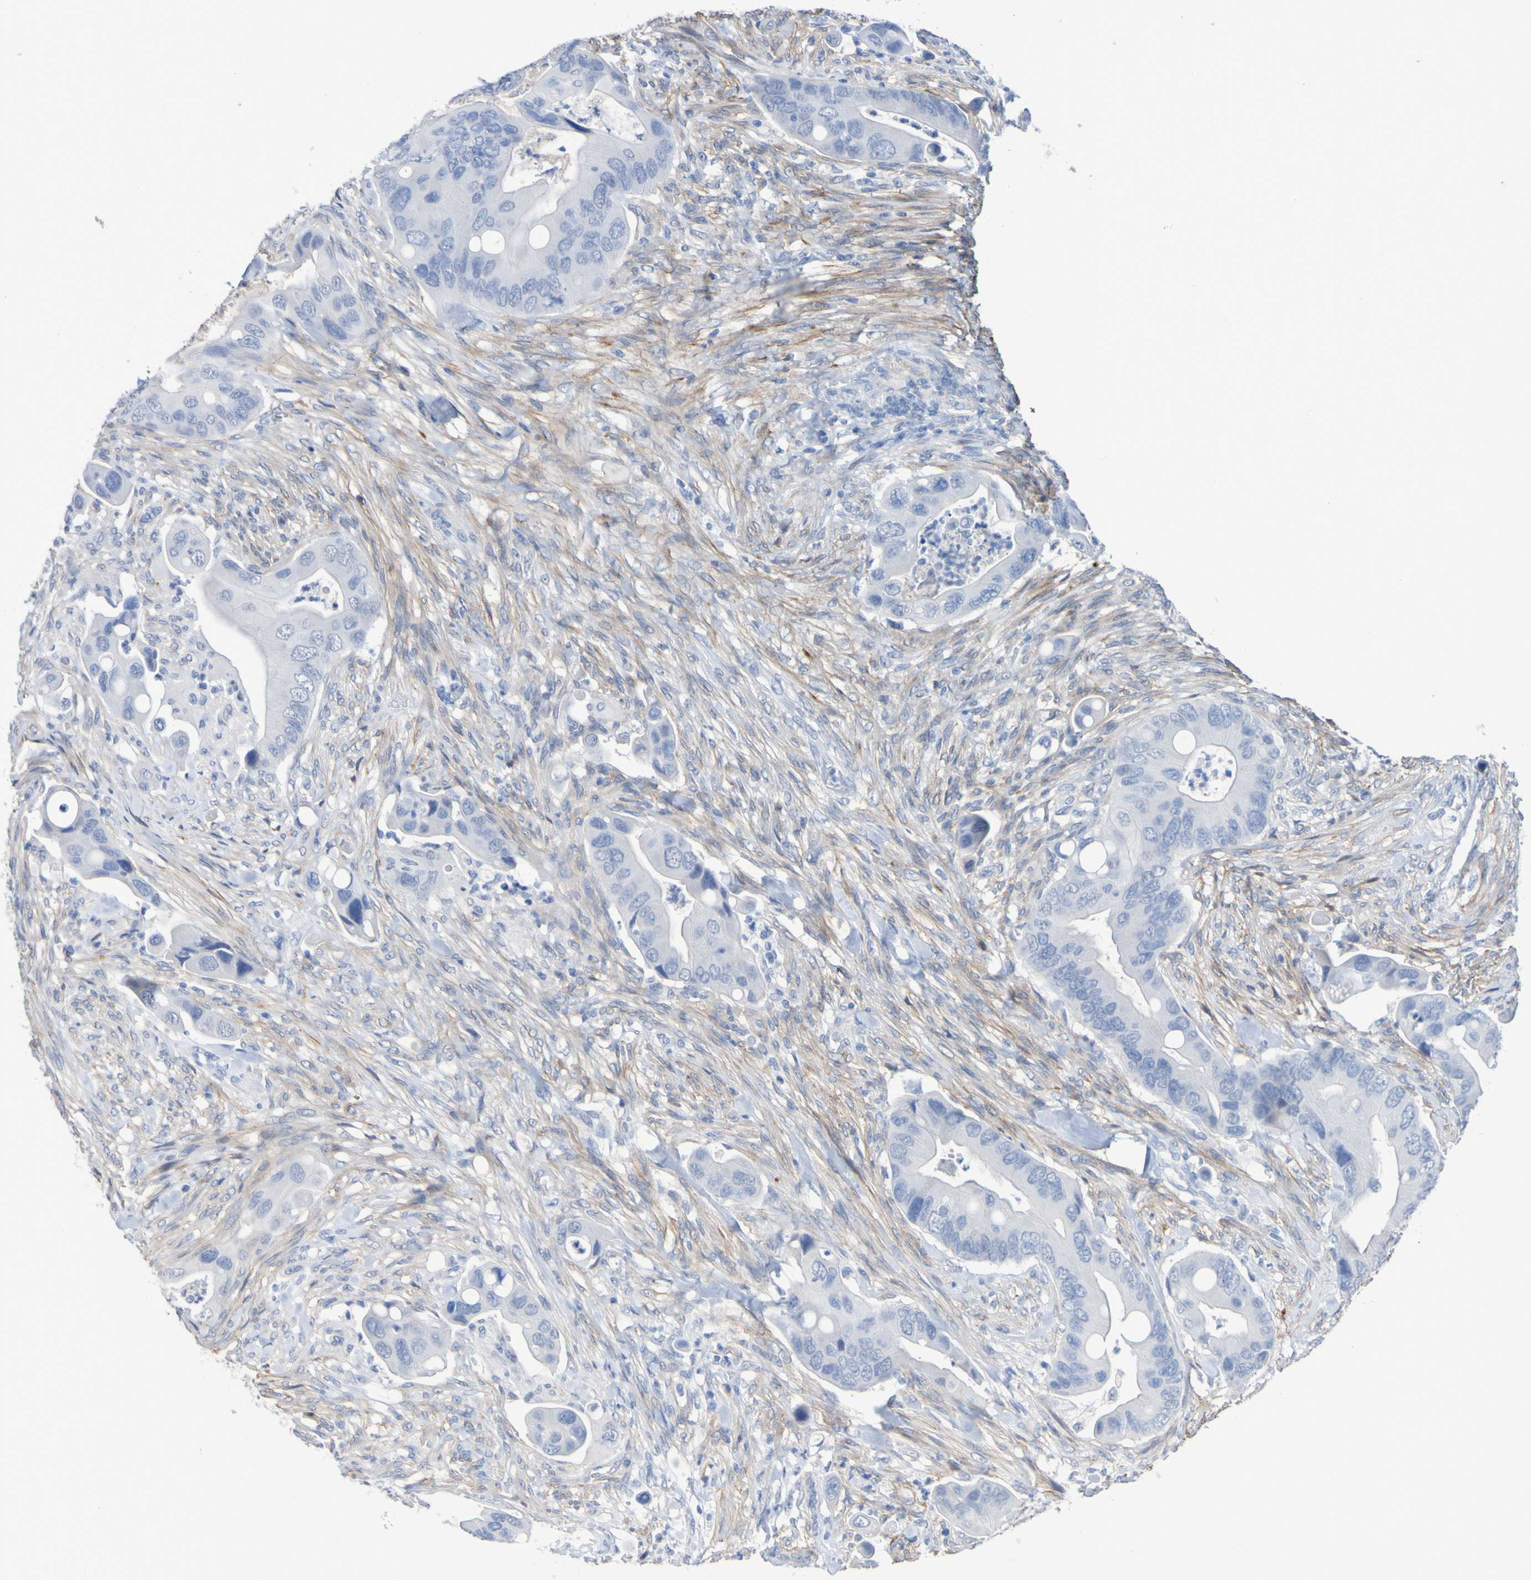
{"staining": {"intensity": "negative", "quantity": "none", "location": "none"}, "tissue": "colorectal cancer", "cell_type": "Tumor cells", "image_type": "cancer", "snomed": [{"axis": "morphology", "description": "Adenocarcinoma, NOS"}, {"axis": "topography", "description": "Rectum"}], "caption": "Immunohistochemistry (IHC) micrograph of neoplastic tissue: colorectal cancer (adenocarcinoma) stained with DAB (3,3'-diaminobenzidine) exhibits no significant protein staining in tumor cells. (DAB immunohistochemistry with hematoxylin counter stain).", "gene": "SGCB", "patient": {"sex": "female", "age": 57}}